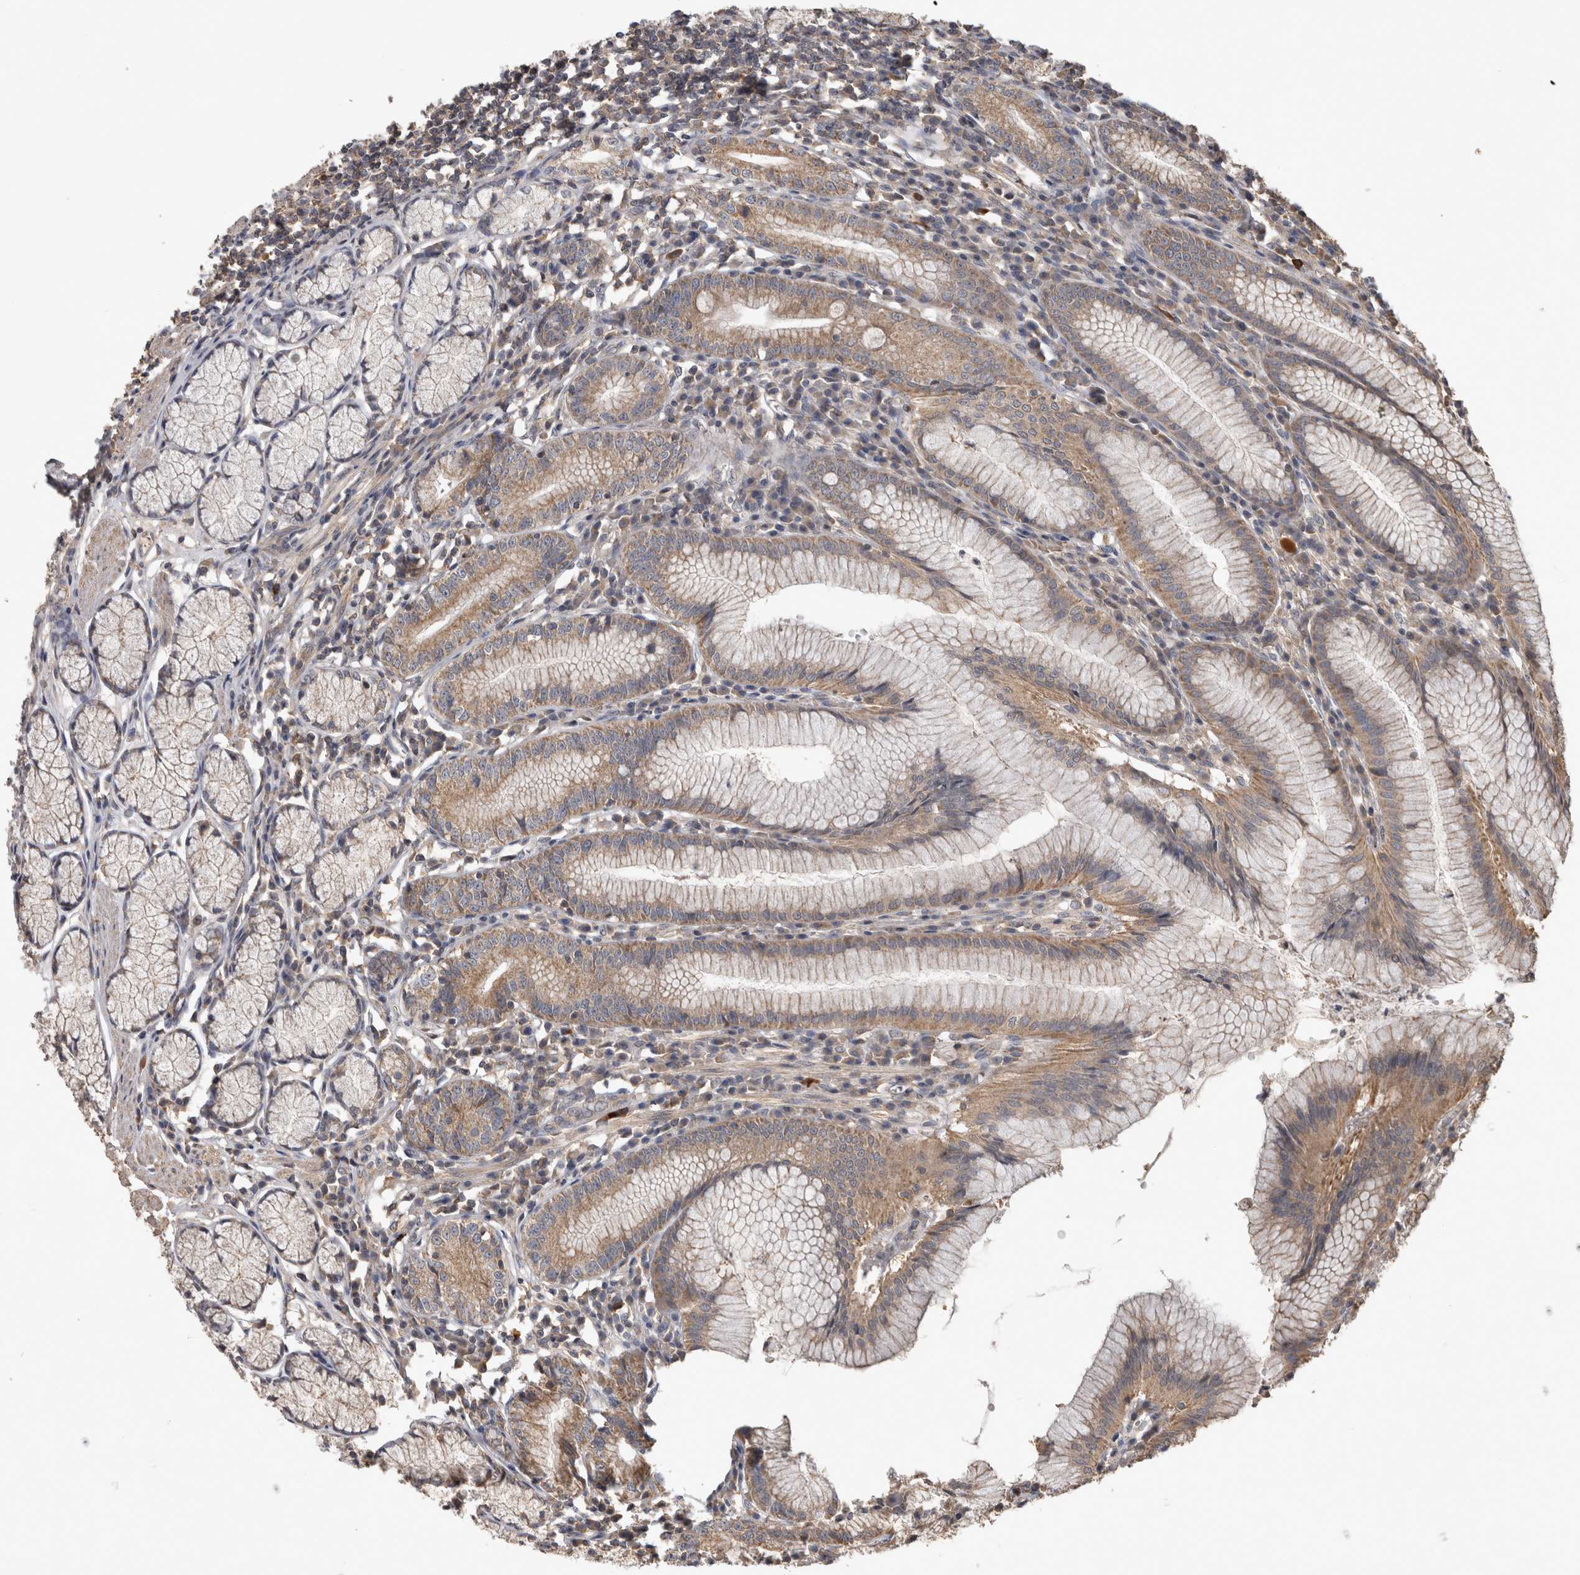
{"staining": {"intensity": "moderate", "quantity": ">75%", "location": "cytoplasmic/membranous"}, "tissue": "stomach", "cell_type": "Glandular cells", "image_type": "normal", "snomed": [{"axis": "morphology", "description": "Normal tissue, NOS"}, {"axis": "topography", "description": "Stomach"}], "caption": "High-magnification brightfield microscopy of benign stomach stained with DAB (brown) and counterstained with hematoxylin (blue). glandular cells exhibit moderate cytoplasmic/membranous expression is seen in about>75% of cells. (Stains: DAB in brown, nuclei in blue, Microscopy: brightfield microscopy at high magnification).", "gene": "TRMT61B", "patient": {"sex": "male", "age": 55}}